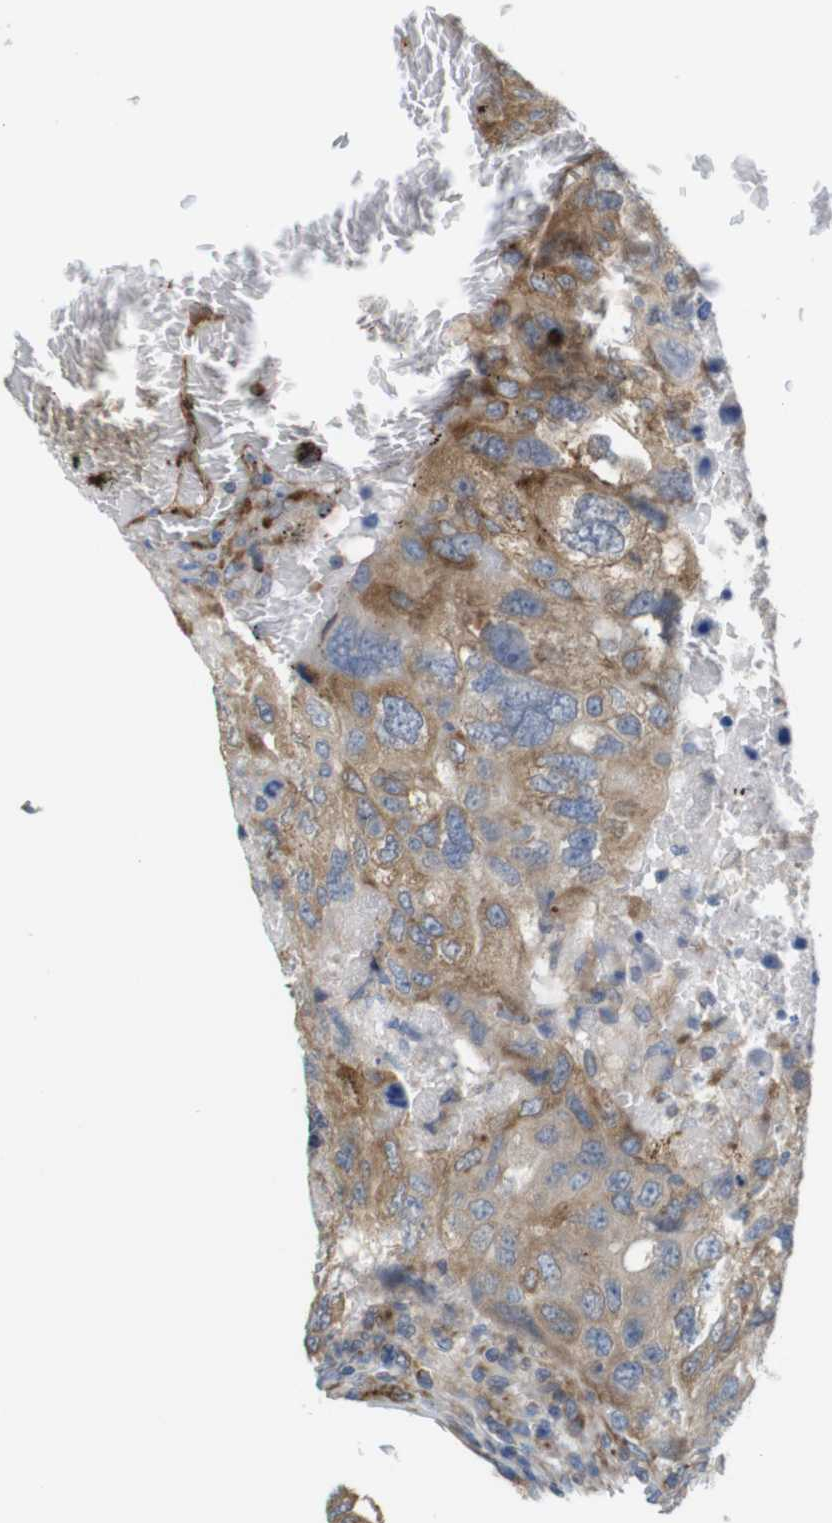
{"staining": {"intensity": "moderate", "quantity": "25%-75%", "location": "cytoplasmic/membranous"}, "tissue": "urothelial cancer", "cell_type": "Tumor cells", "image_type": "cancer", "snomed": [{"axis": "morphology", "description": "Urothelial carcinoma, High grade"}, {"axis": "topography", "description": "Lymph node"}, {"axis": "topography", "description": "Urinary bladder"}], "caption": "Immunohistochemical staining of human urothelial cancer demonstrates medium levels of moderate cytoplasmic/membranous positivity in approximately 25%-75% of tumor cells. The staining was performed using DAB to visualize the protein expression in brown, while the nuclei were stained in blue with hematoxylin (Magnification: 20x).", "gene": "PCNX2", "patient": {"sex": "male", "age": 51}}